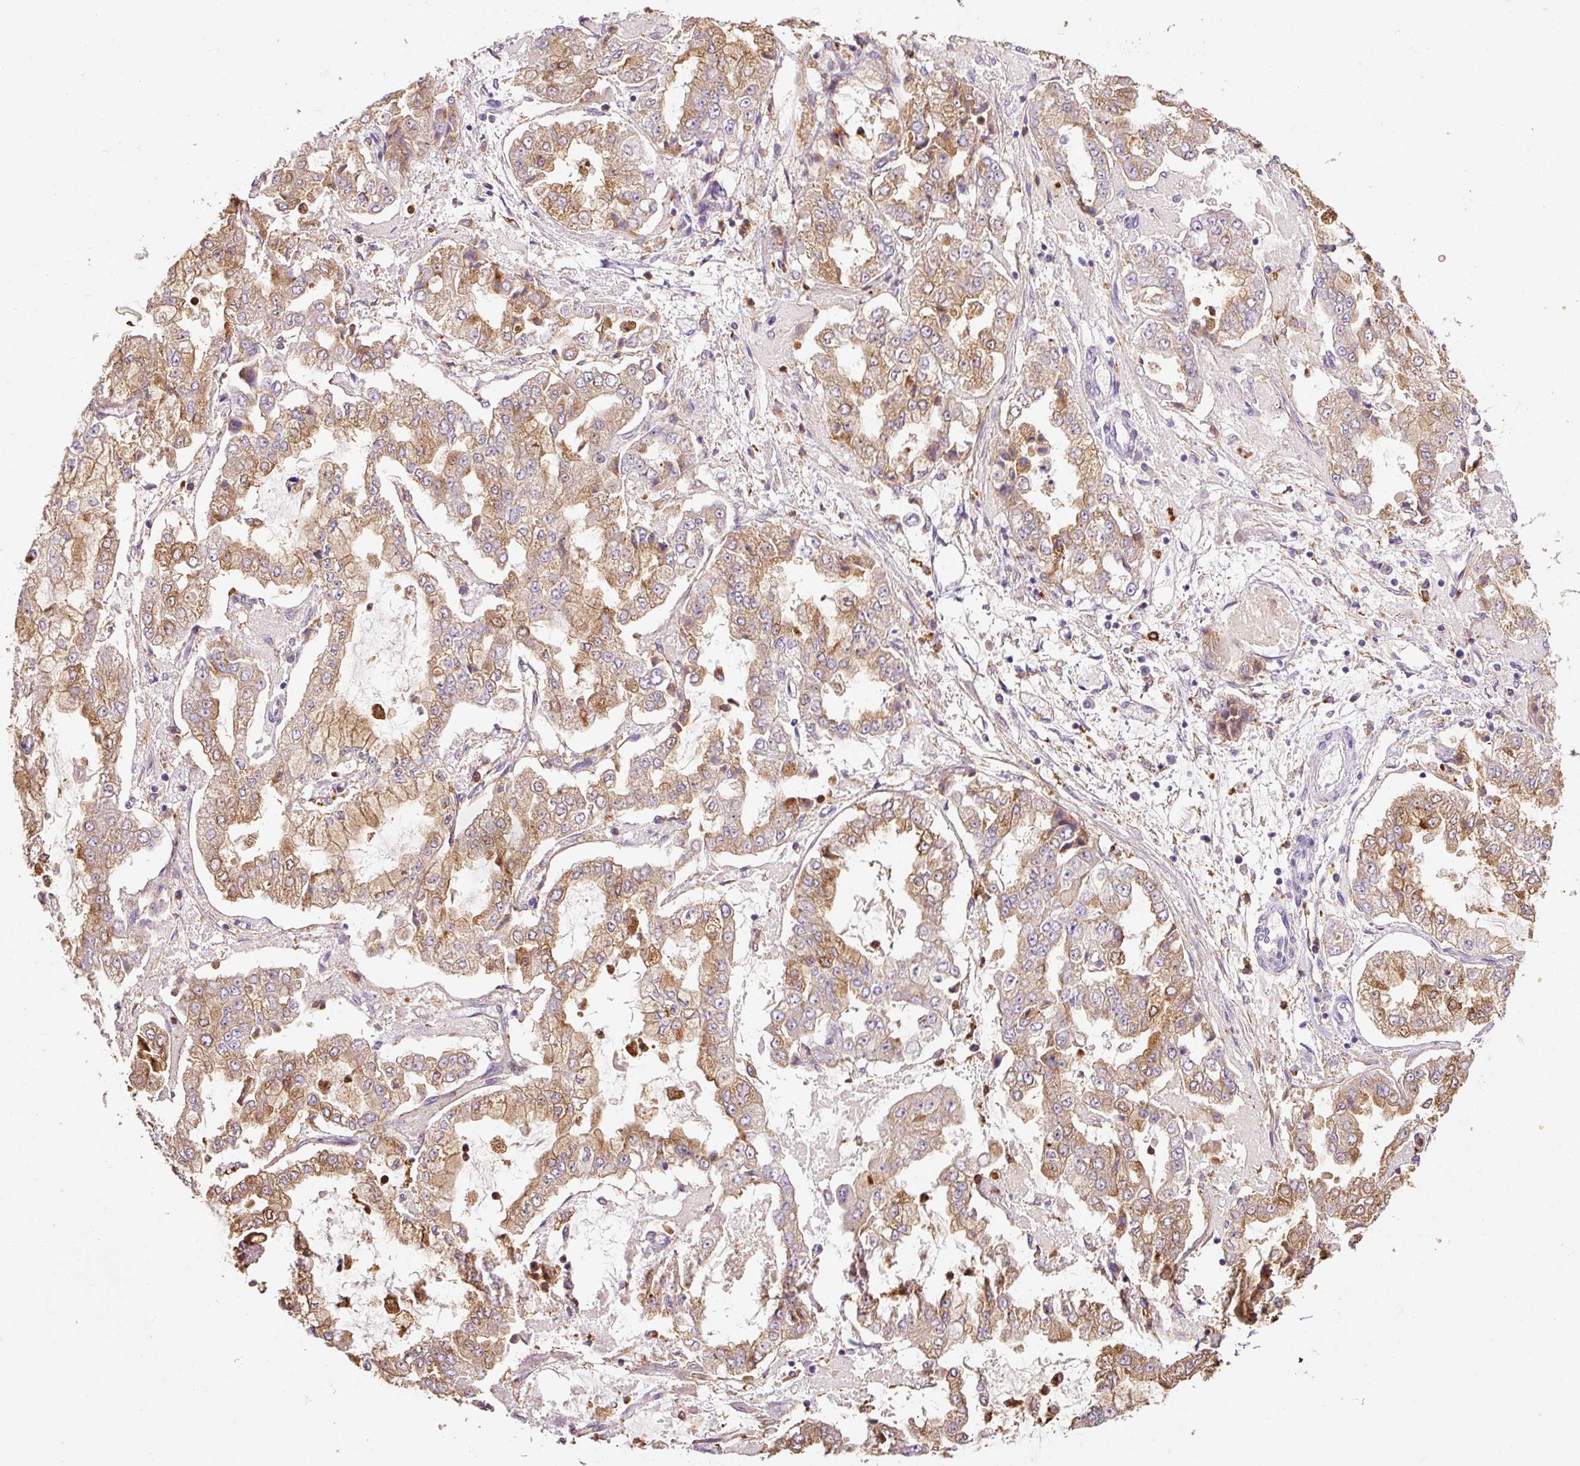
{"staining": {"intensity": "moderate", "quantity": ">75%", "location": "cytoplasmic/membranous"}, "tissue": "stomach cancer", "cell_type": "Tumor cells", "image_type": "cancer", "snomed": [{"axis": "morphology", "description": "Adenocarcinoma, NOS"}, {"axis": "topography", "description": "Stomach"}], "caption": "There is medium levels of moderate cytoplasmic/membranous positivity in tumor cells of stomach cancer (adenocarcinoma), as demonstrated by immunohistochemical staining (brown color).", "gene": "TMC8", "patient": {"sex": "male", "age": 76}}